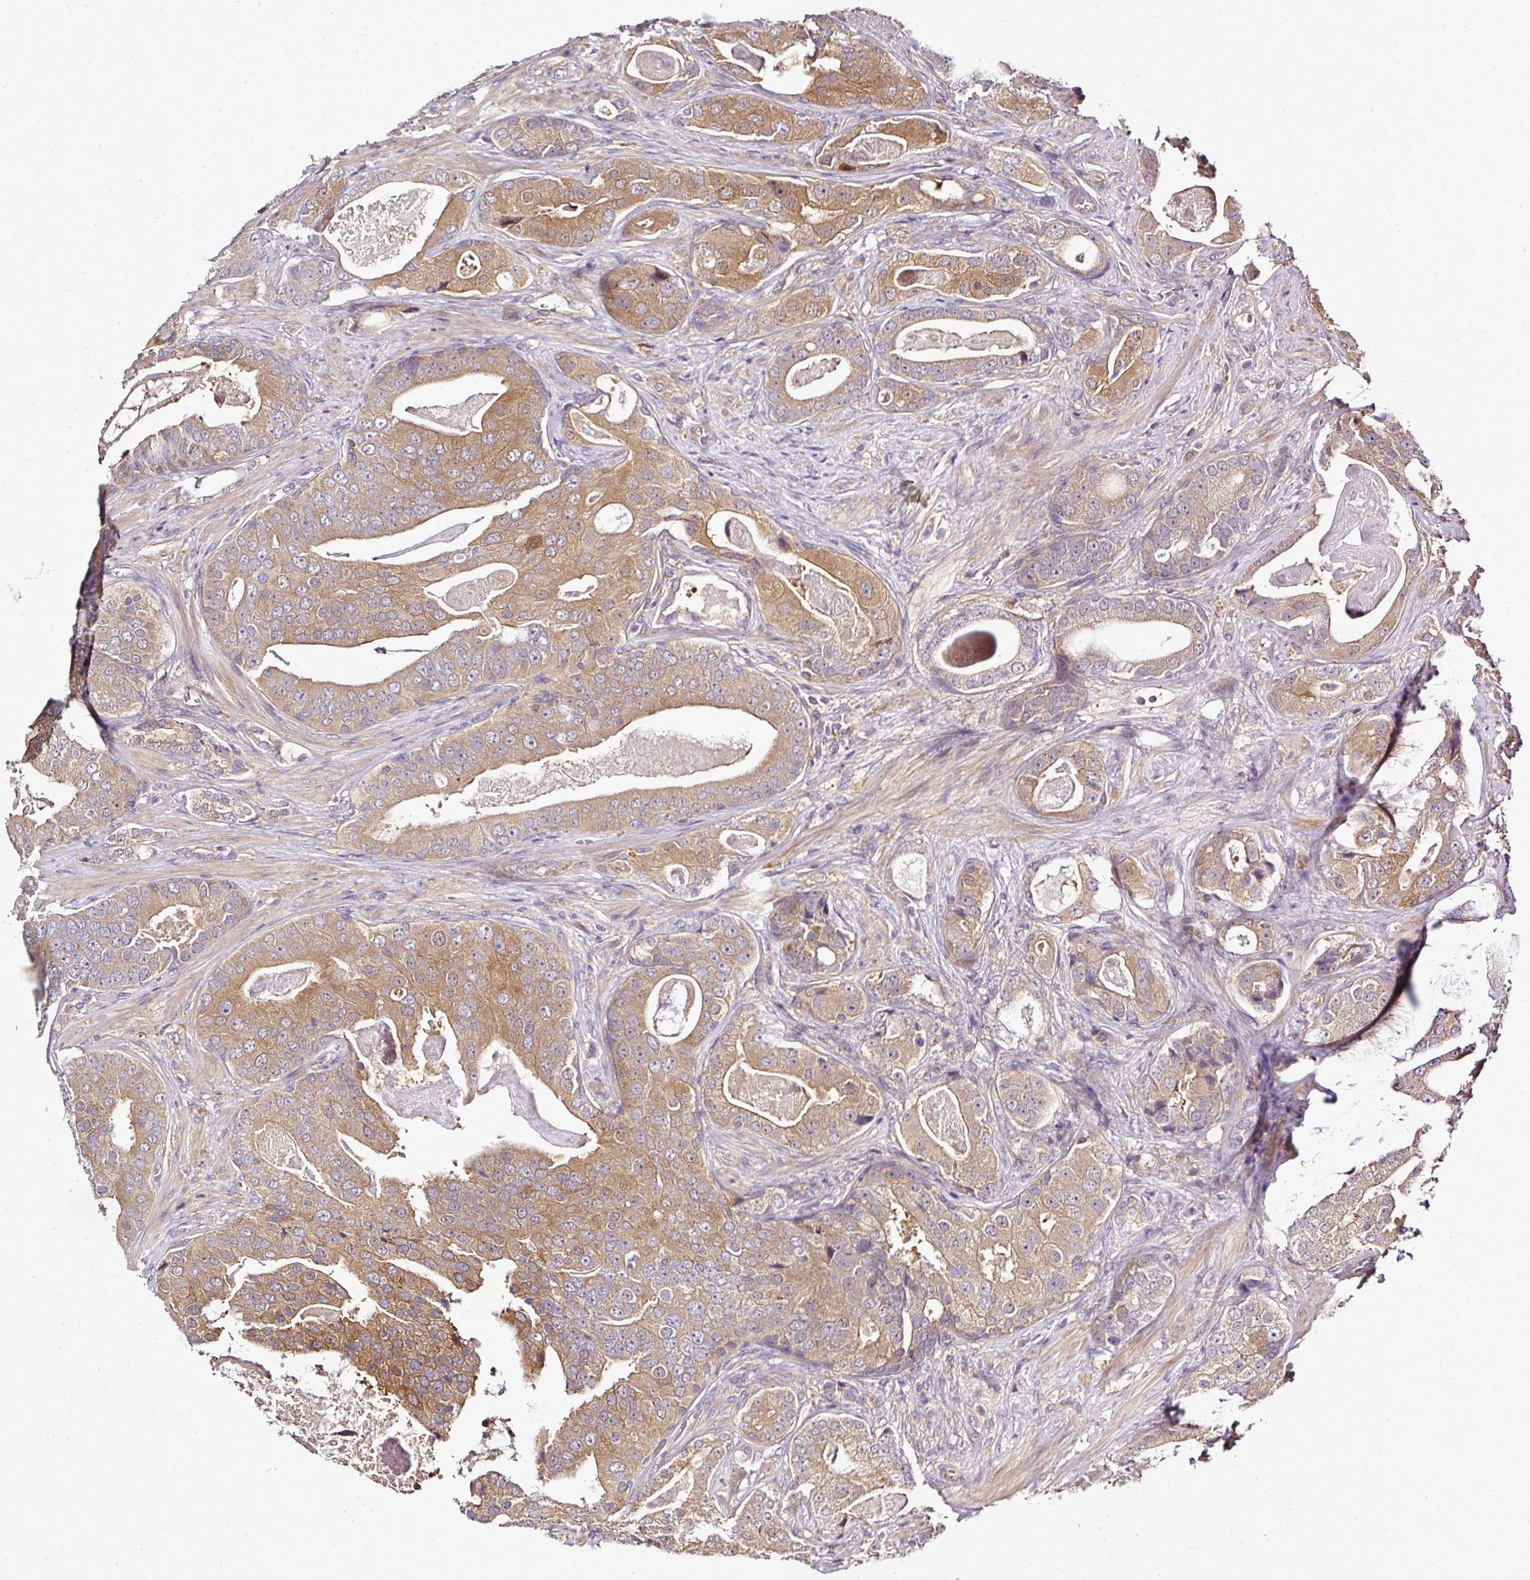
{"staining": {"intensity": "moderate", "quantity": ">75%", "location": "cytoplasmic/membranous"}, "tissue": "prostate cancer", "cell_type": "Tumor cells", "image_type": "cancer", "snomed": [{"axis": "morphology", "description": "Adenocarcinoma, High grade"}, {"axis": "topography", "description": "Prostate"}], "caption": "Protein expression analysis of human prostate cancer (high-grade adenocarcinoma) reveals moderate cytoplasmic/membranous expression in about >75% of tumor cells.", "gene": "TMEM107", "patient": {"sex": "male", "age": 71}}